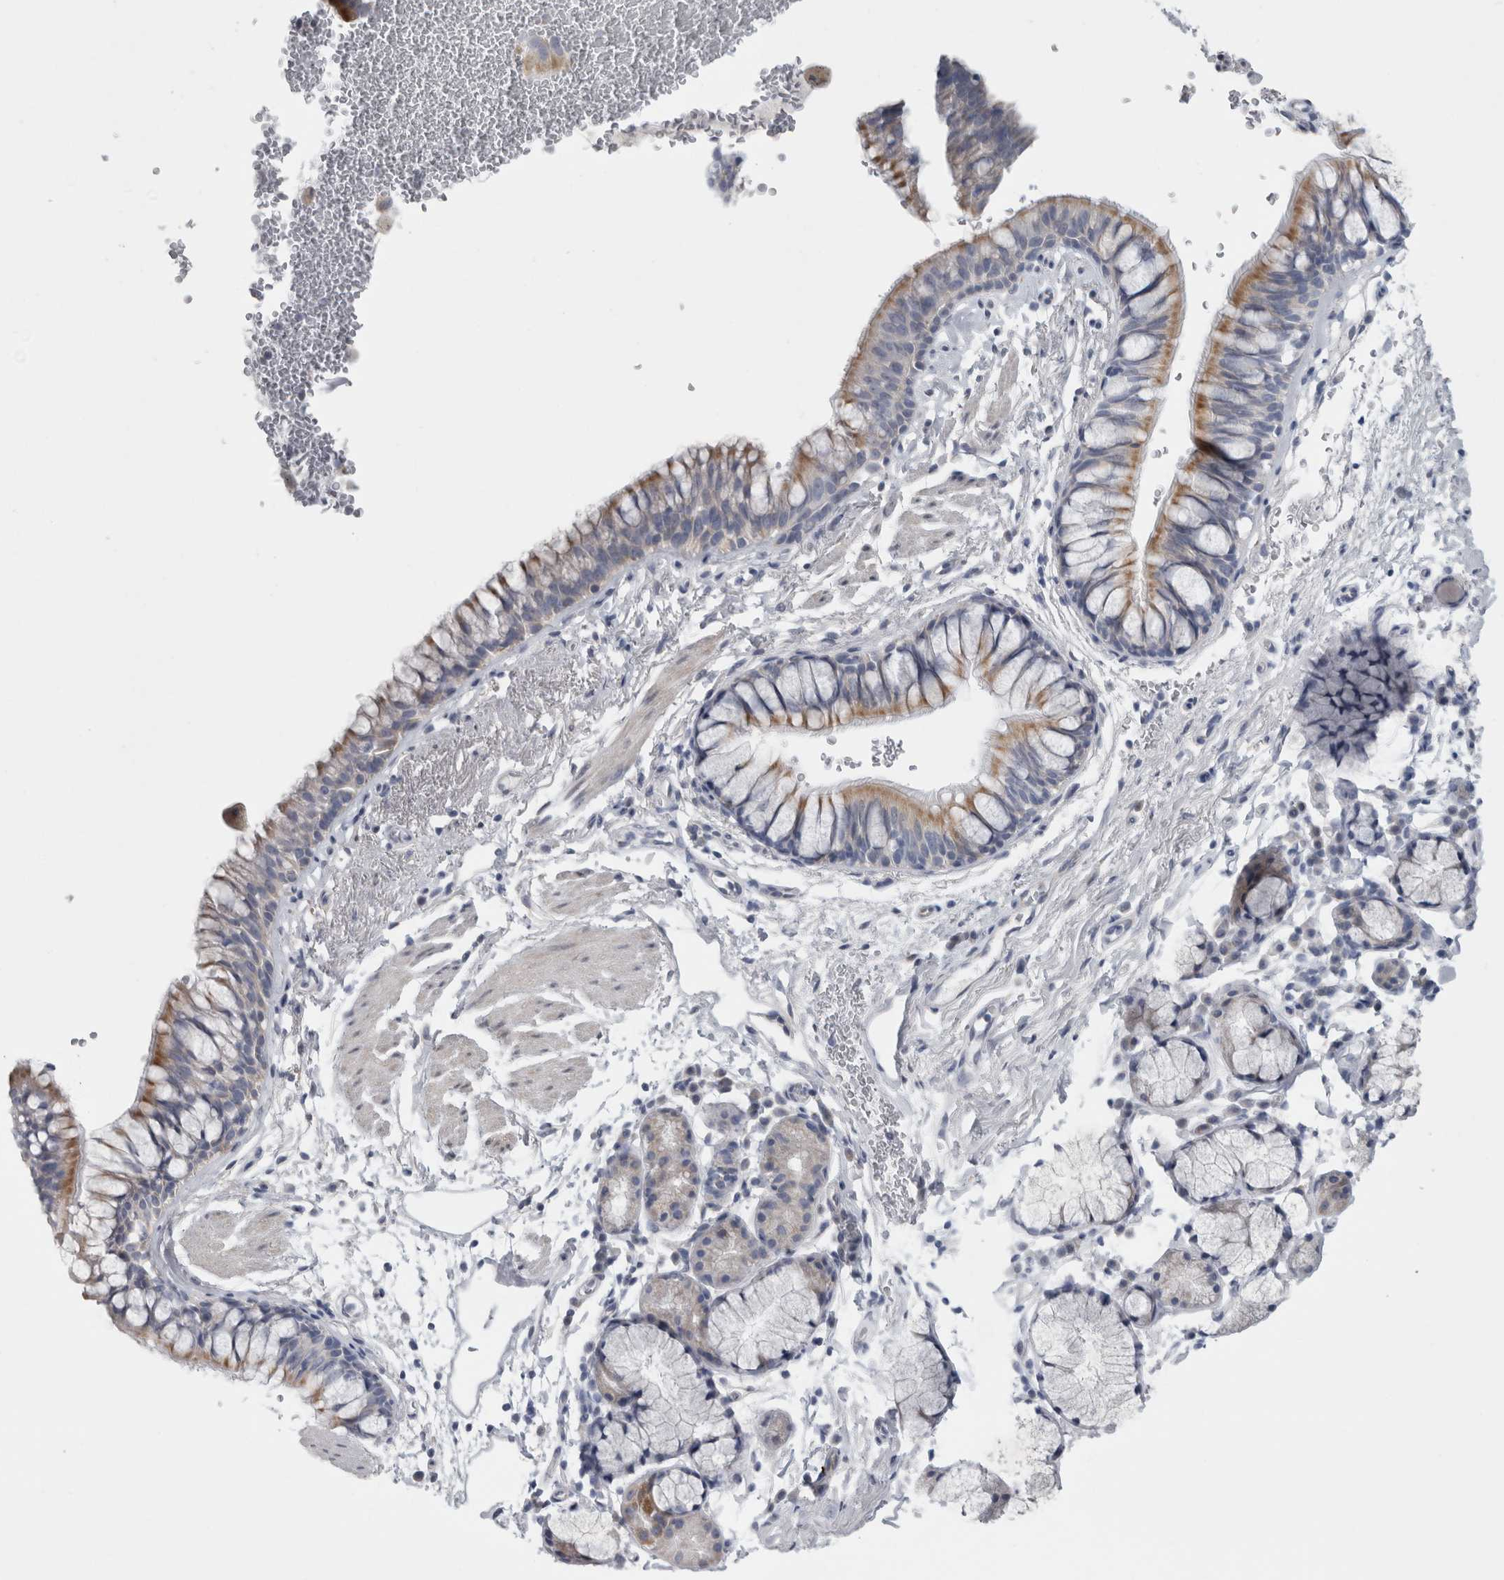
{"staining": {"intensity": "moderate", "quantity": "25%-75%", "location": "cytoplasmic/membranous"}, "tissue": "bronchus", "cell_type": "Respiratory epithelial cells", "image_type": "normal", "snomed": [{"axis": "morphology", "description": "Normal tissue, NOS"}, {"axis": "topography", "description": "Cartilage tissue"}, {"axis": "topography", "description": "Bronchus"}], "caption": "Immunohistochemical staining of unremarkable bronchus demonstrates medium levels of moderate cytoplasmic/membranous positivity in about 25%-75% of respiratory epithelial cells. (DAB IHC, brown staining for protein, blue staining for nuclei).", "gene": "FXYD7", "patient": {"sex": "female", "age": 53}}